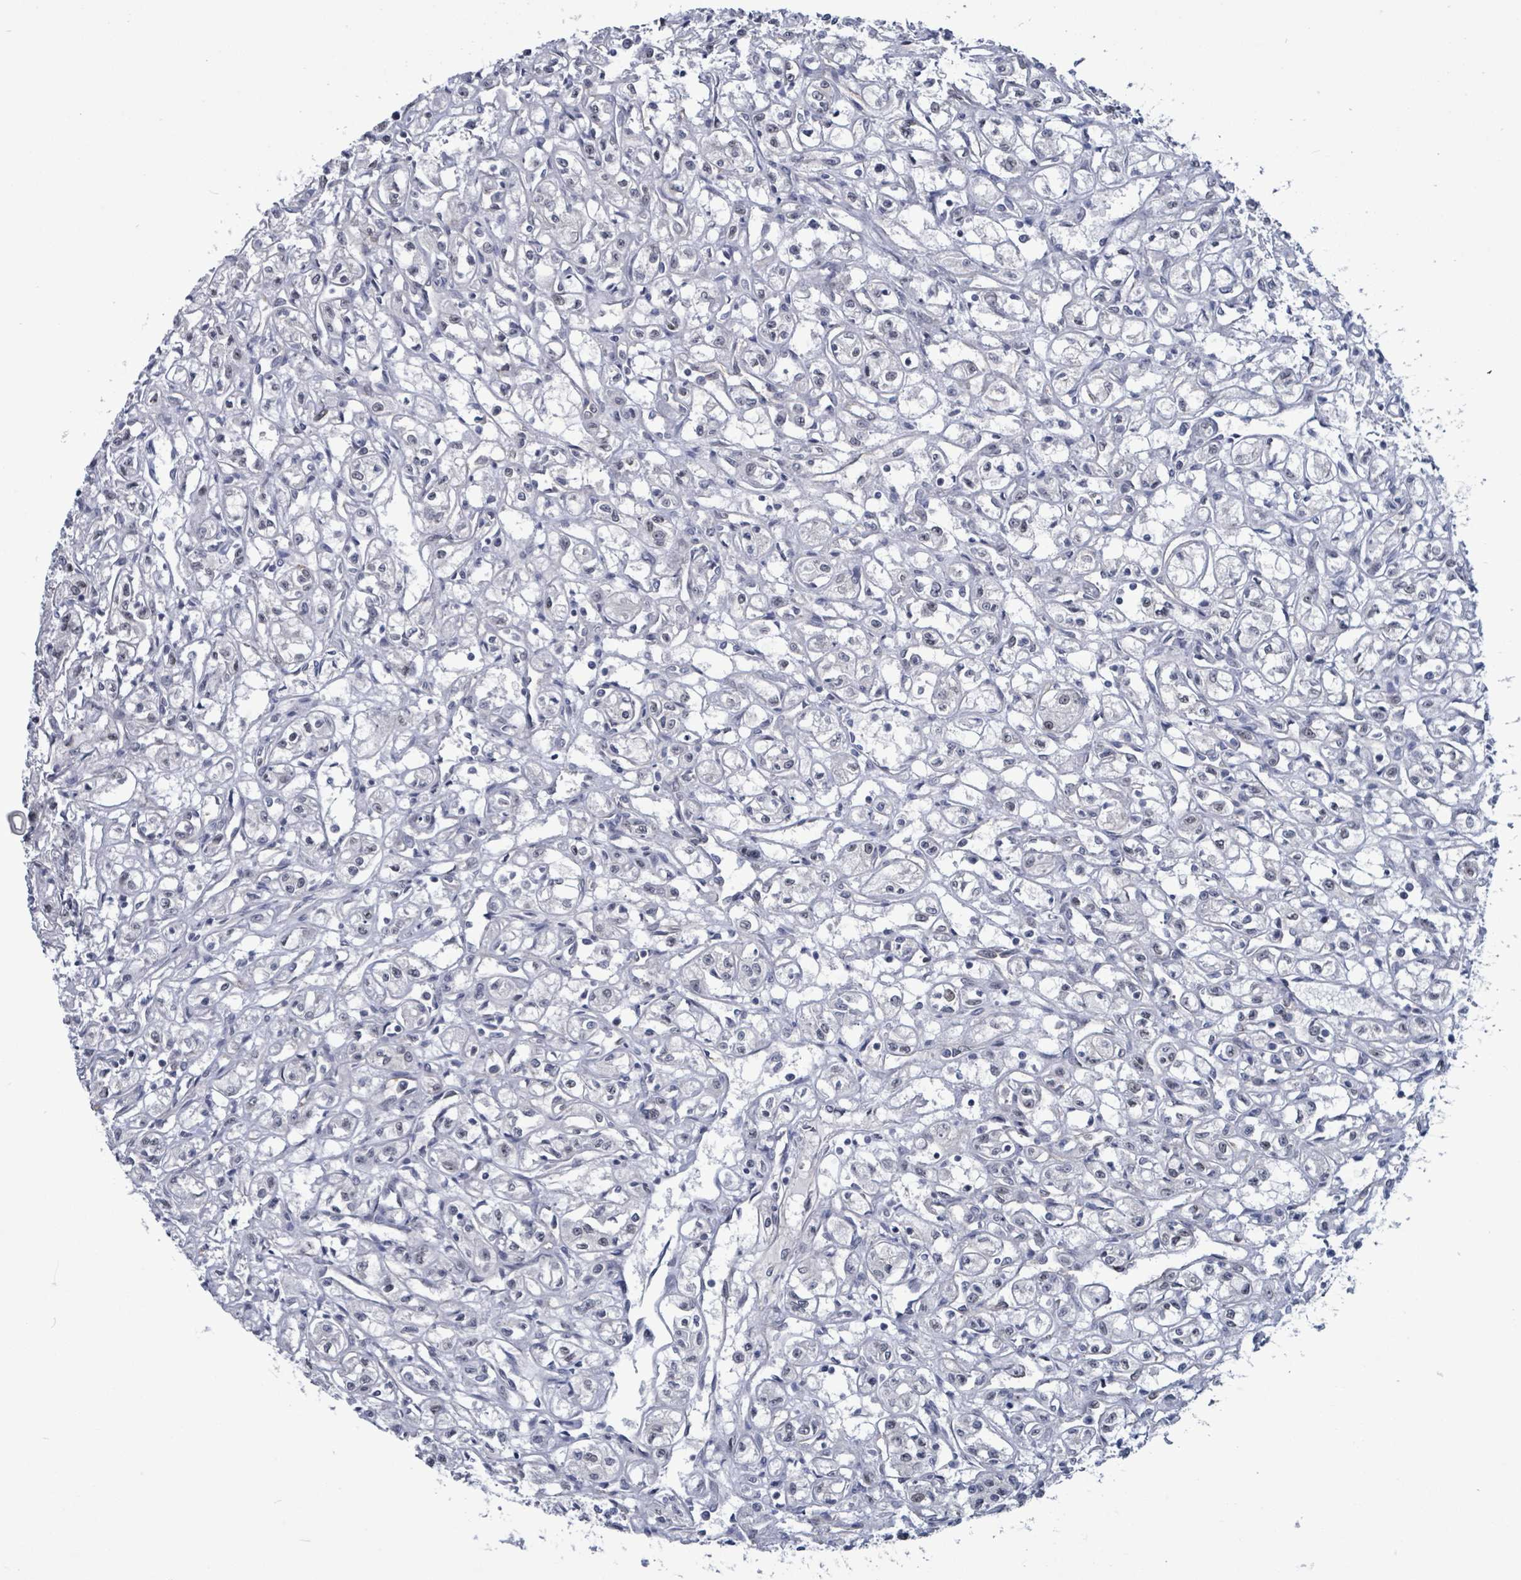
{"staining": {"intensity": "negative", "quantity": "none", "location": "none"}, "tissue": "renal cancer", "cell_type": "Tumor cells", "image_type": "cancer", "snomed": [{"axis": "morphology", "description": "Adenocarcinoma, NOS"}, {"axis": "topography", "description": "Kidney"}], "caption": "This is an IHC micrograph of human adenocarcinoma (renal). There is no expression in tumor cells.", "gene": "RRN3", "patient": {"sex": "male", "age": 56}}